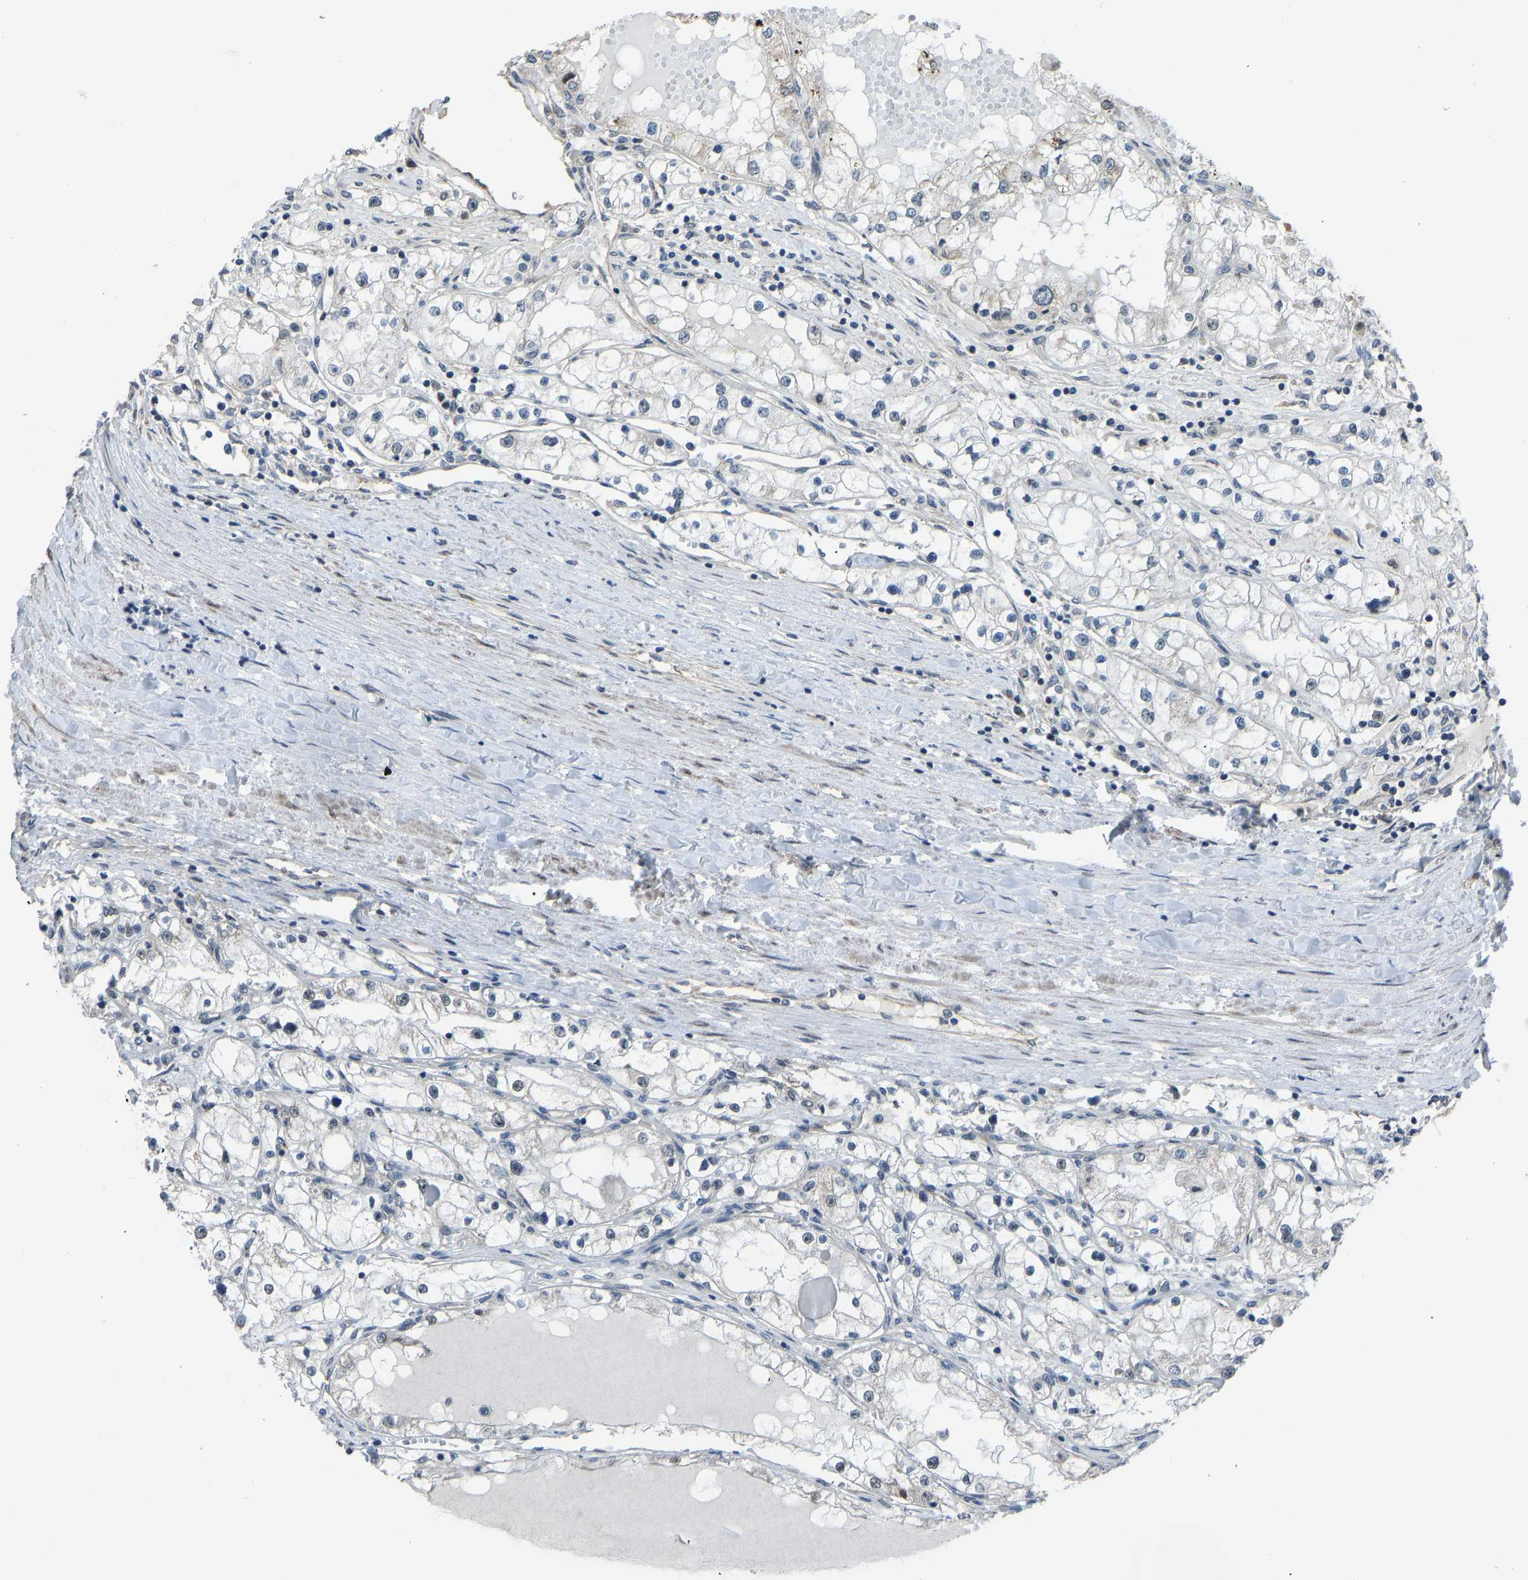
{"staining": {"intensity": "negative", "quantity": "none", "location": "none"}, "tissue": "renal cancer", "cell_type": "Tumor cells", "image_type": "cancer", "snomed": [{"axis": "morphology", "description": "Adenocarcinoma, NOS"}, {"axis": "topography", "description": "Kidney"}], "caption": "Immunohistochemistry (IHC) micrograph of human renal cancer (adenocarcinoma) stained for a protein (brown), which demonstrates no staining in tumor cells.", "gene": "KPNA6", "patient": {"sex": "male", "age": 68}}